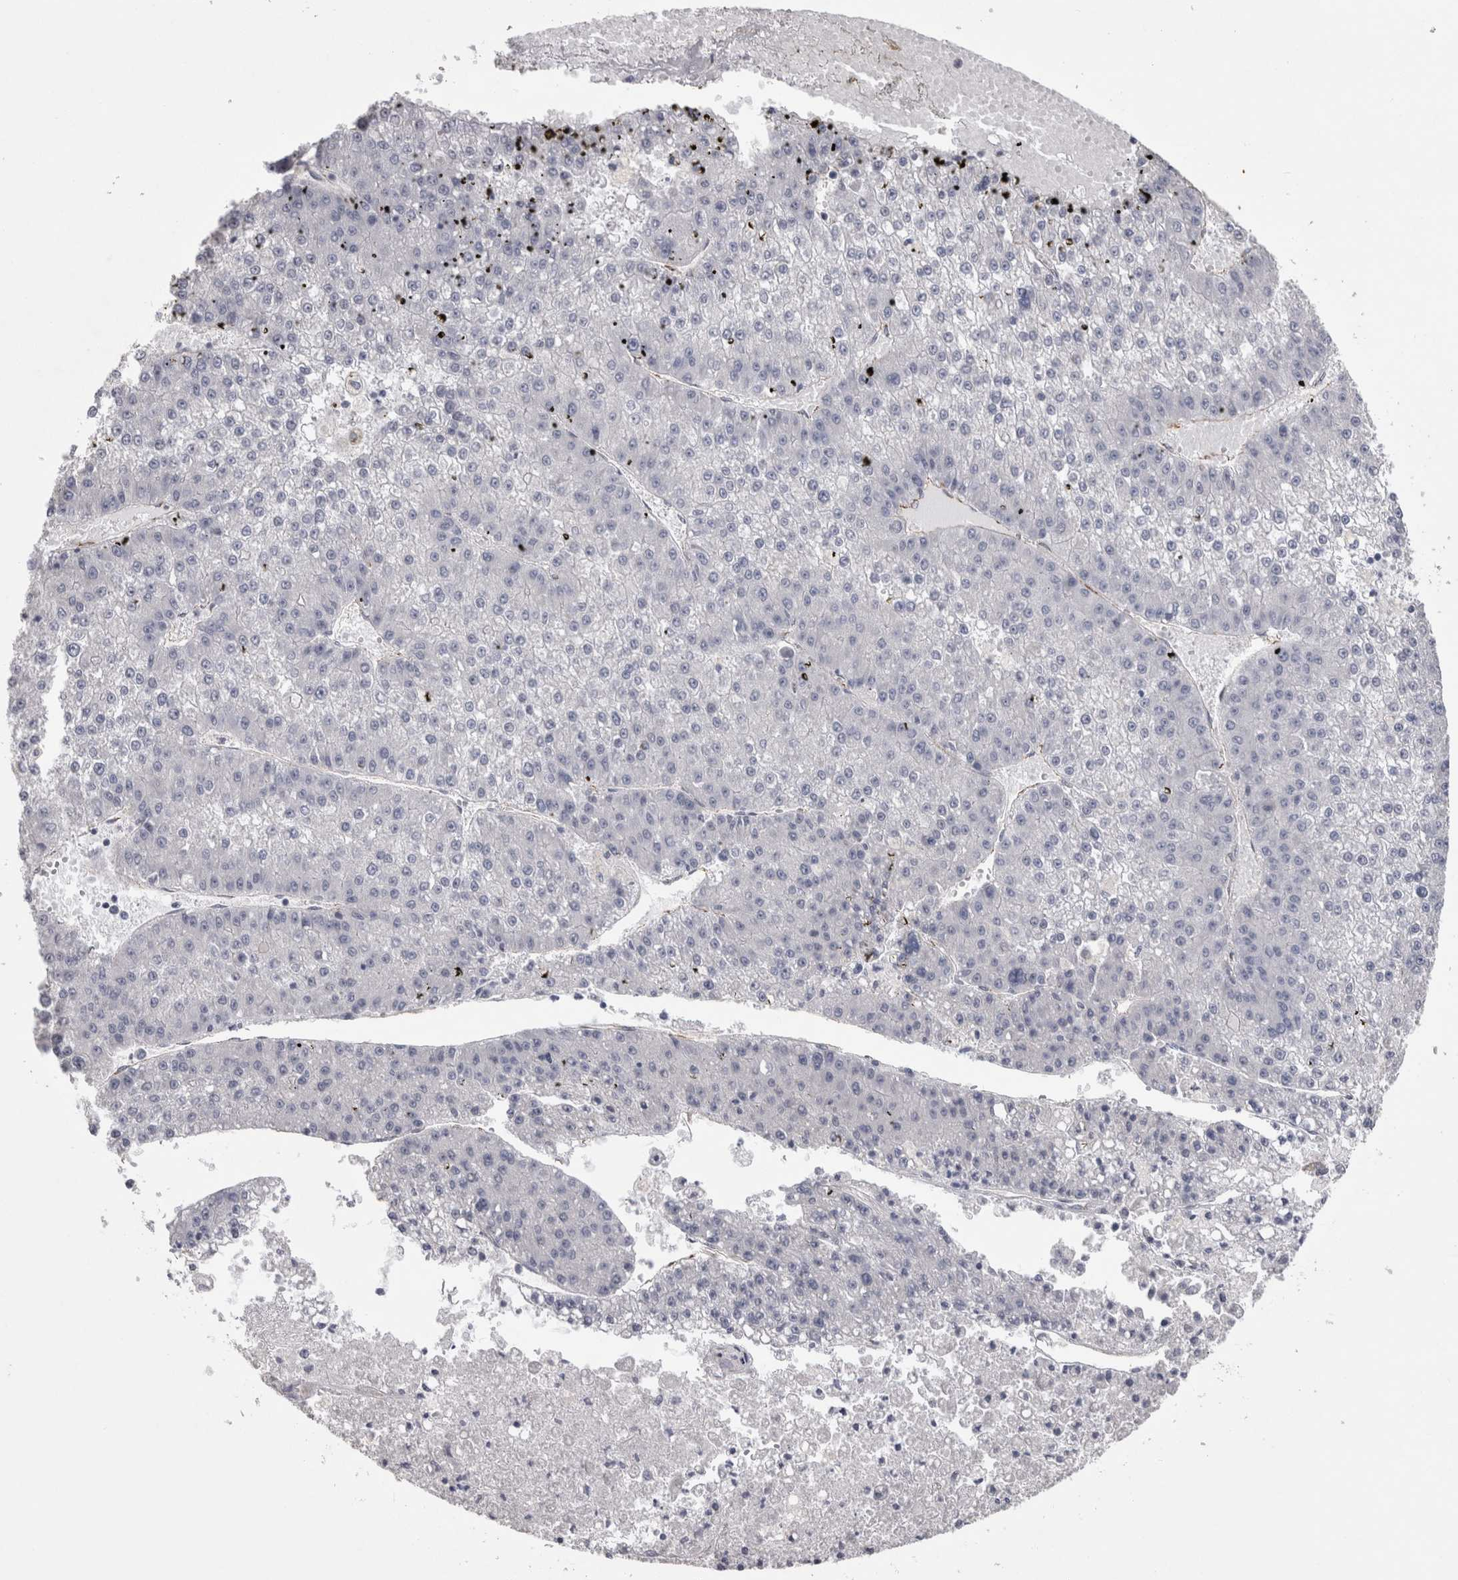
{"staining": {"intensity": "negative", "quantity": "none", "location": "none"}, "tissue": "liver cancer", "cell_type": "Tumor cells", "image_type": "cancer", "snomed": [{"axis": "morphology", "description": "Carcinoma, Hepatocellular, NOS"}, {"axis": "topography", "description": "Liver"}], "caption": "Tumor cells are negative for protein expression in human liver hepatocellular carcinoma.", "gene": "ACOT7", "patient": {"sex": "female", "age": 73}}